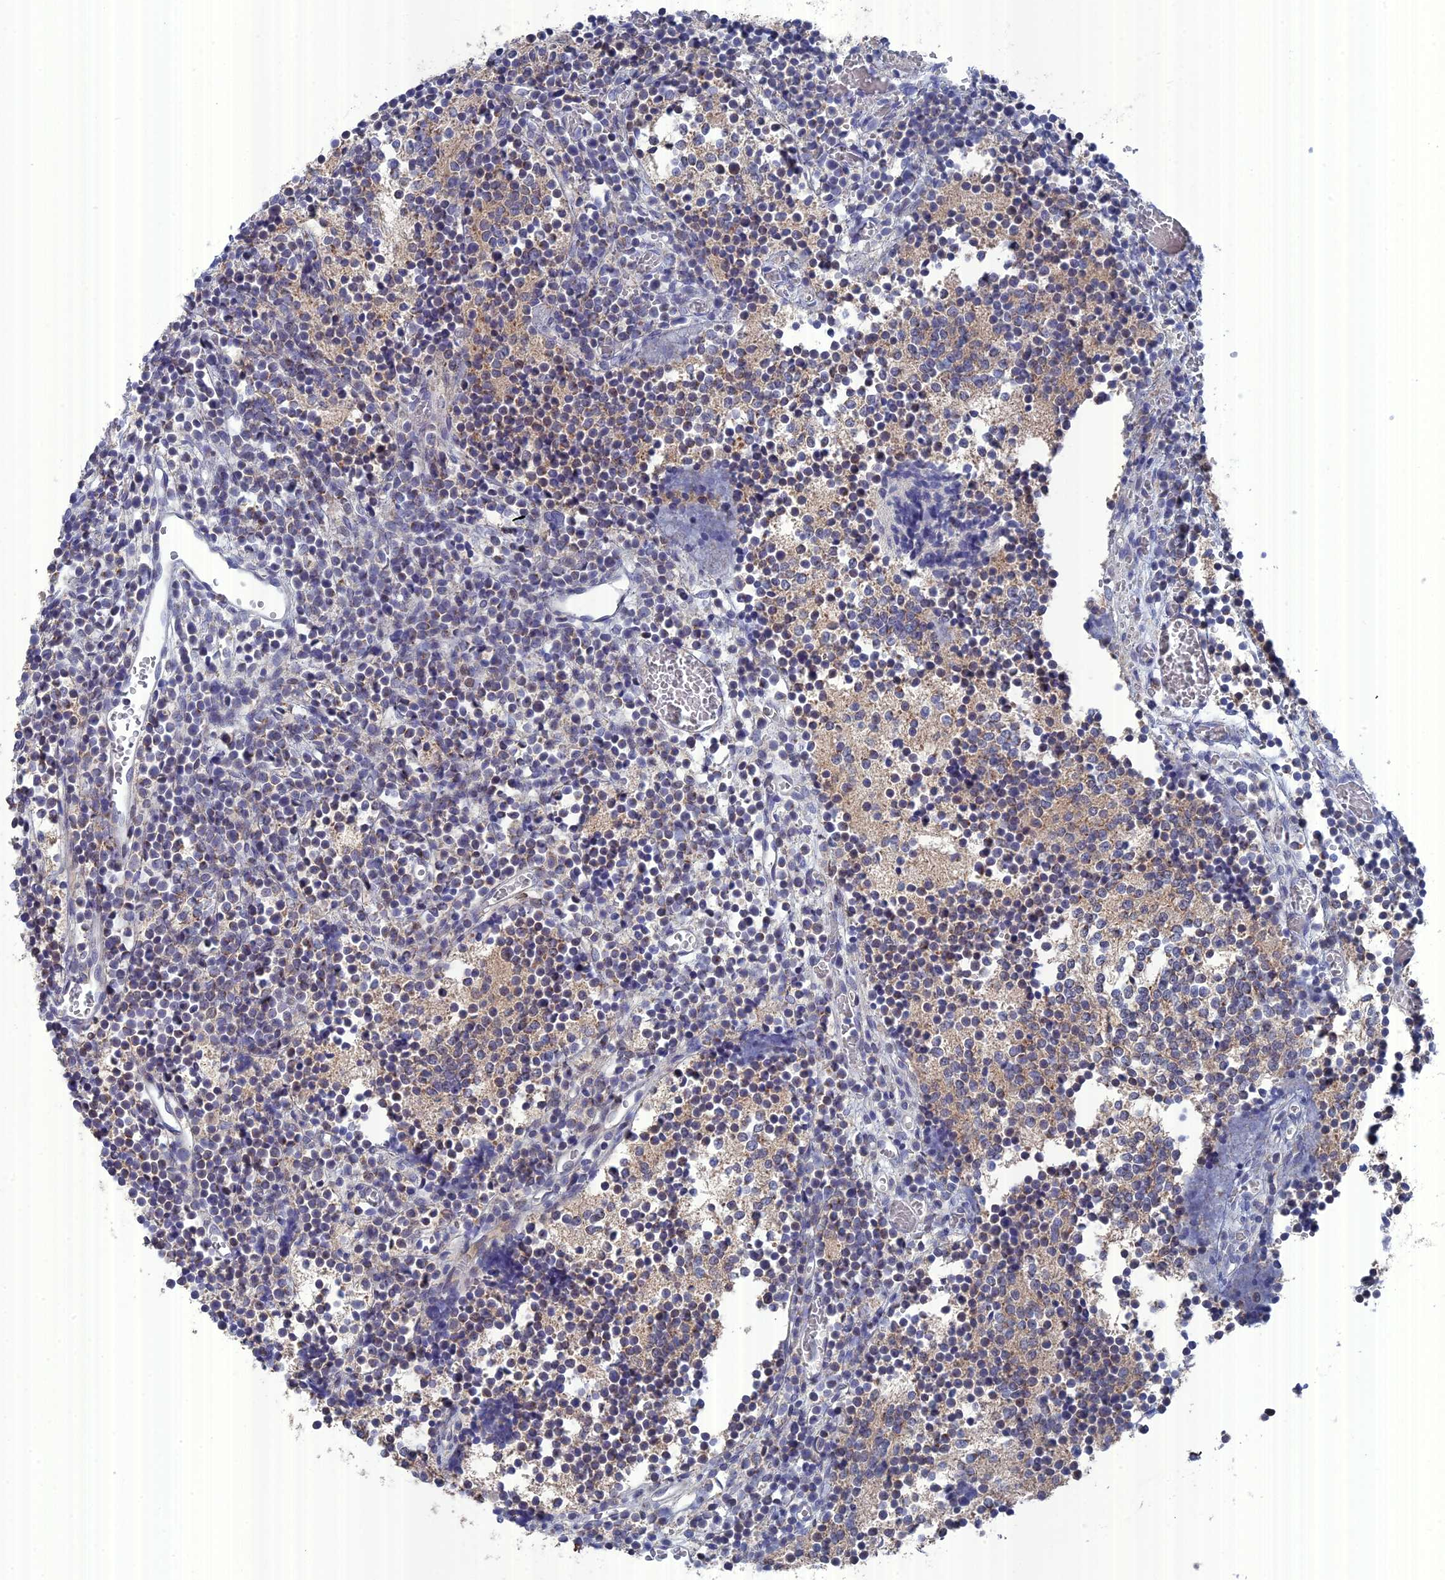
{"staining": {"intensity": "negative", "quantity": "none", "location": "none"}, "tissue": "glioma", "cell_type": "Tumor cells", "image_type": "cancer", "snomed": [{"axis": "morphology", "description": "Glioma, malignant, Low grade"}, {"axis": "topography", "description": "Brain"}], "caption": "This is an immunohistochemistry (IHC) micrograph of human glioma. There is no positivity in tumor cells.", "gene": "TMEM161A", "patient": {"sex": "female", "age": 1}}